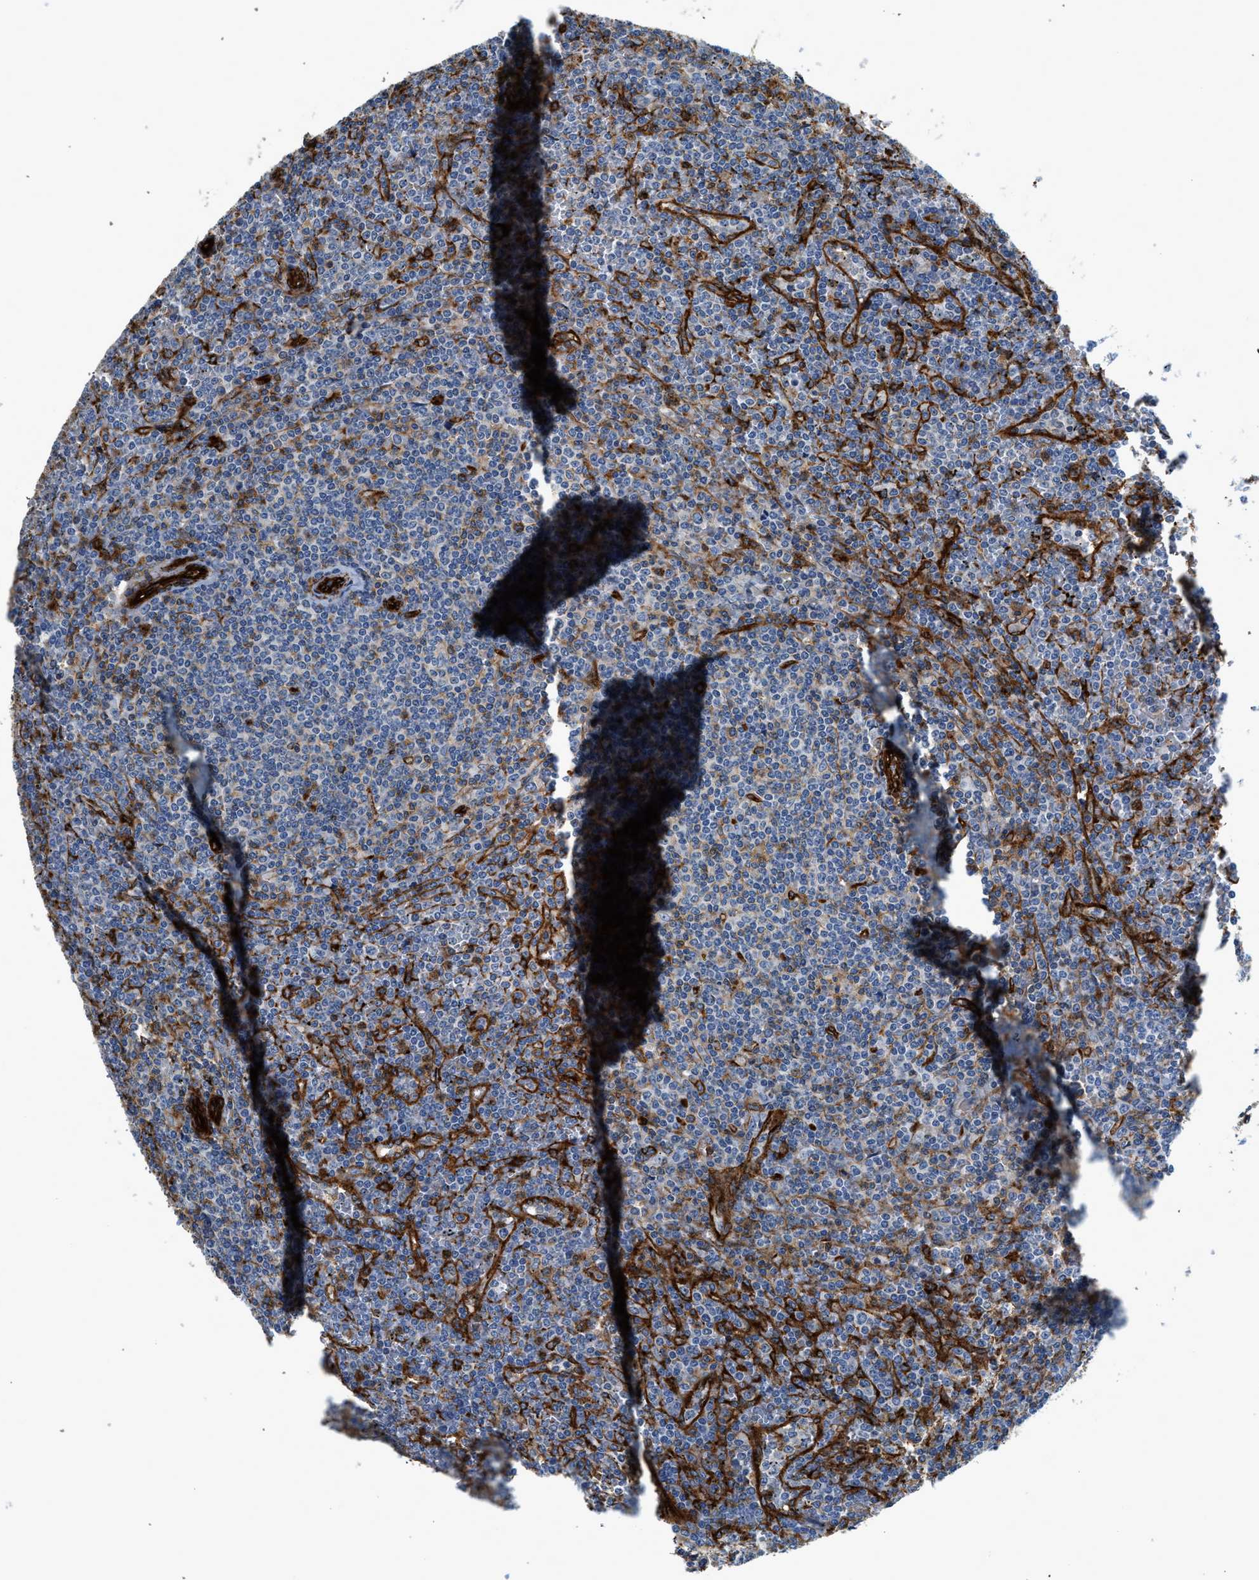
{"staining": {"intensity": "moderate", "quantity": "<25%", "location": "cytoplasmic/membranous"}, "tissue": "lymphoma", "cell_type": "Tumor cells", "image_type": "cancer", "snomed": [{"axis": "morphology", "description": "Malignant lymphoma, non-Hodgkin's type, Low grade"}, {"axis": "topography", "description": "Spleen"}], "caption": "Moderate cytoplasmic/membranous positivity is identified in about <25% of tumor cells in lymphoma.", "gene": "HIP1", "patient": {"sex": "female", "age": 19}}